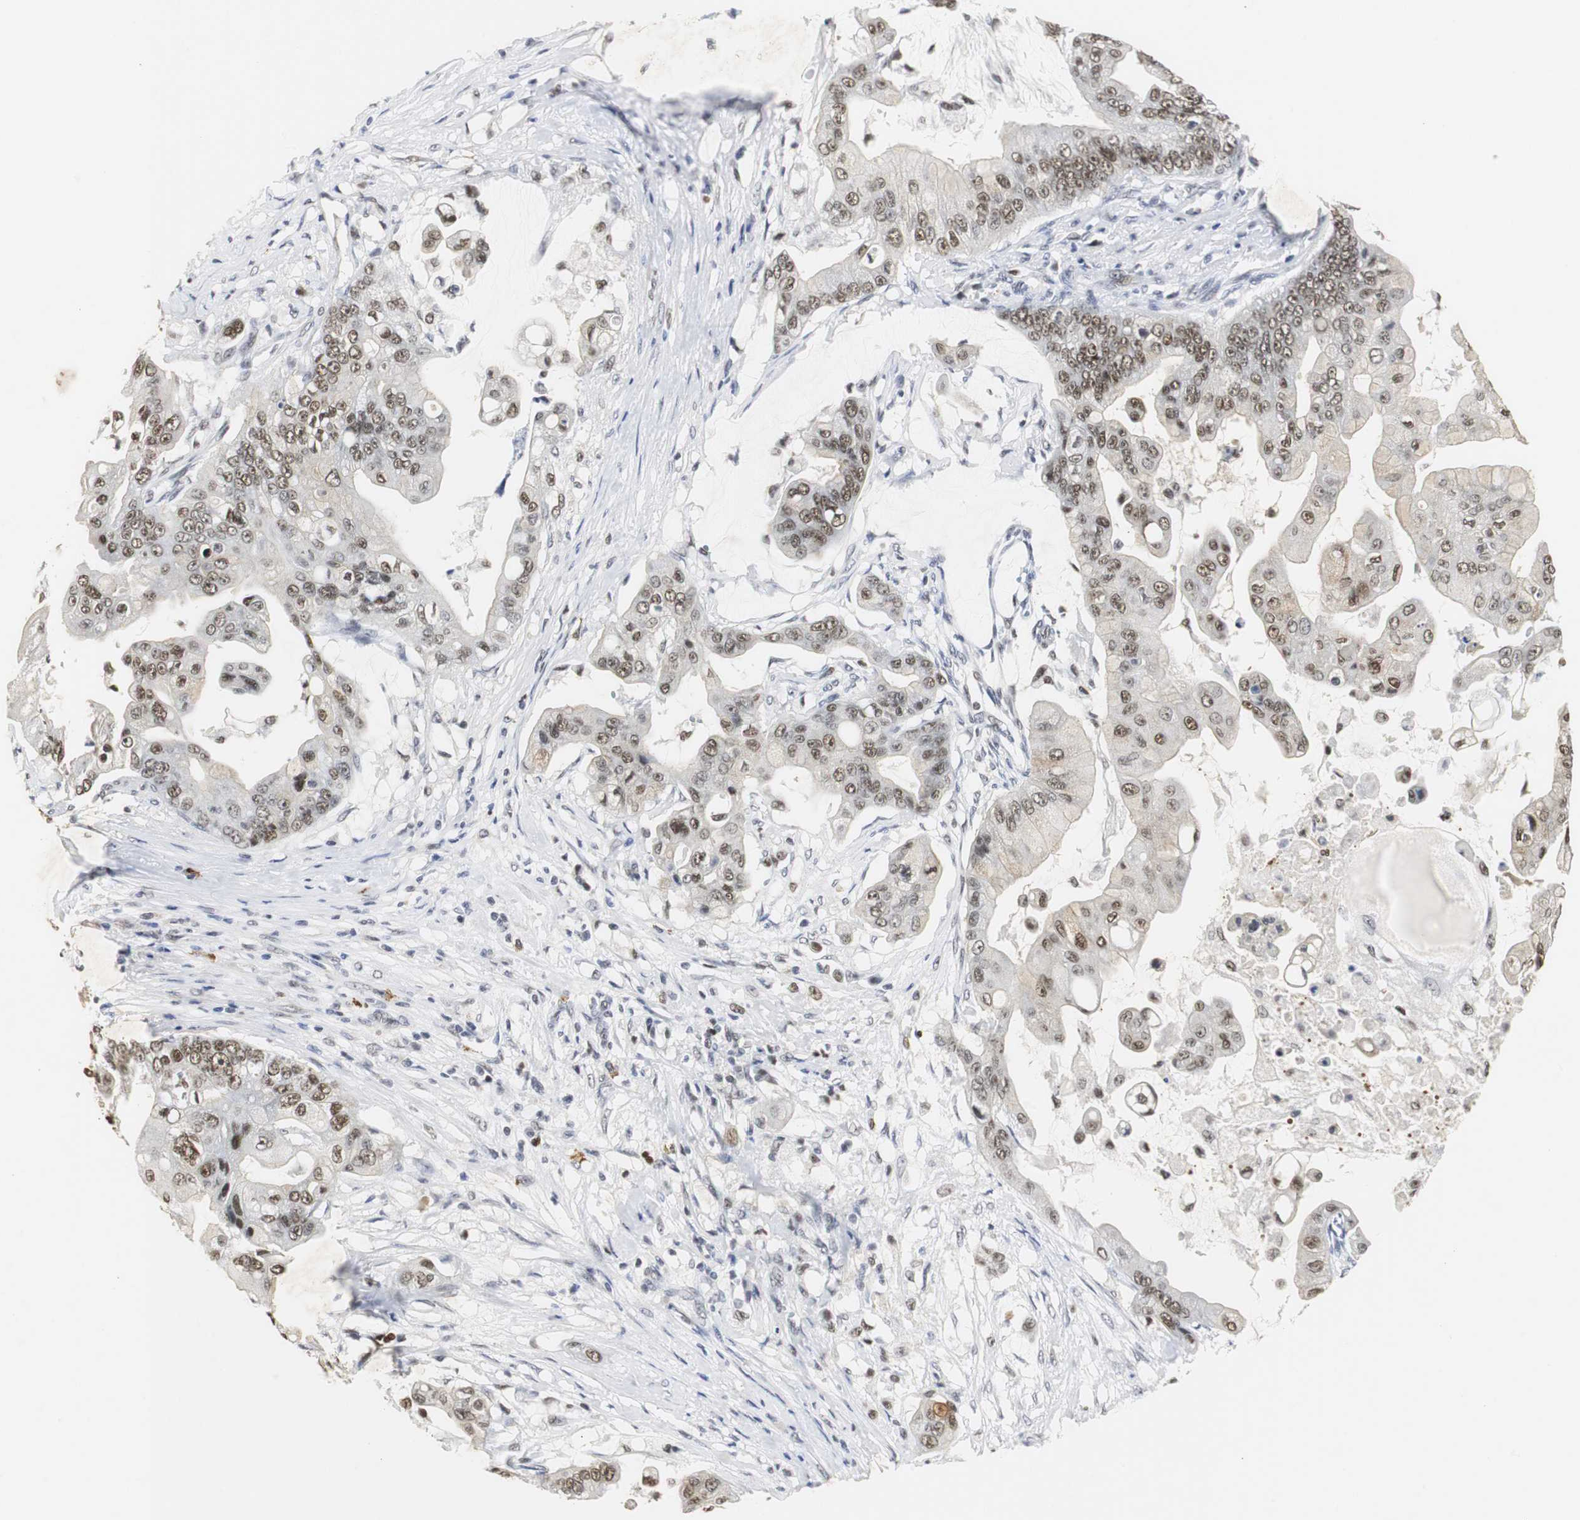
{"staining": {"intensity": "moderate", "quantity": "25%-75%", "location": "nuclear"}, "tissue": "pancreatic cancer", "cell_type": "Tumor cells", "image_type": "cancer", "snomed": [{"axis": "morphology", "description": "Adenocarcinoma, NOS"}, {"axis": "topography", "description": "Pancreas"}], "caption": "A high-resolution image shows immunohistochemistry (IHC) staining of pancreatic cancer (adenocarcinoma), which exhibits moderate nuclear staining in about 25%-75% of tumor cells. The staining was performed using DAB (3,3'-diaminobenzidine), with brown indicating positive protein expression. Nuclei are stained blue with hematoxylin.", "gene": "ZFC3H1", "patient": {"sex": "female", "age": 75}}